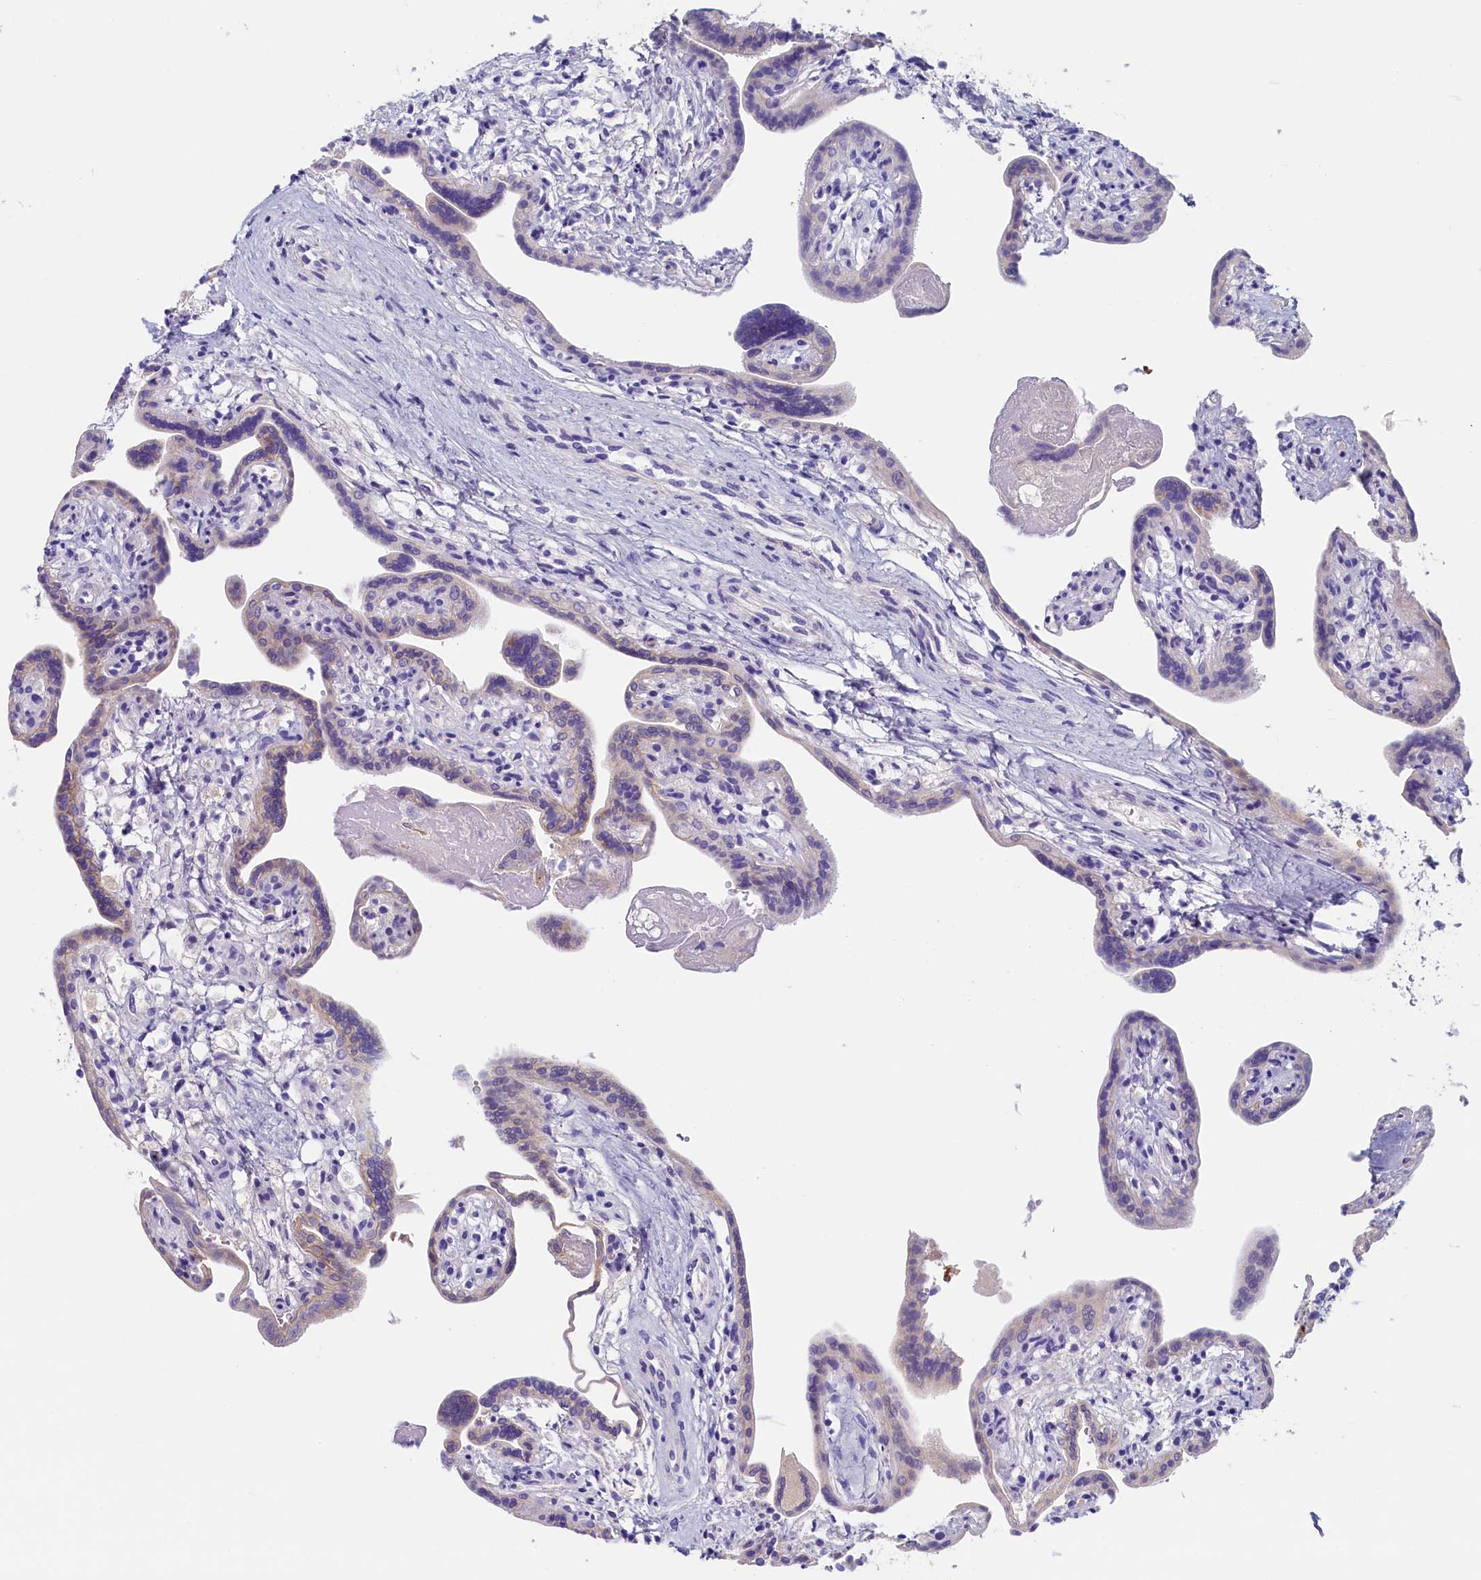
{"staining": {"intensity": "moderate", "quantity": "25%-75%", "location": "cytoplasmic/membranous"}, "tissue": "placenta", "cell_type": "Trophoblastic cells", "image_type": "normal", "snomed": [{"axis": "morphology", "description": "Normal tissue, NOS"}, {"axis": "topography", "description": "Placenta"}], "caption": "Protein staining by immunohistochemistry demonstrates moderate cytoplasmic/membranous positivity in approximately 25%-75% of trophoblastic cells in benign placenta.", "gene": "GUCA1C", "patient": {"sex": "female", "age": 37}}